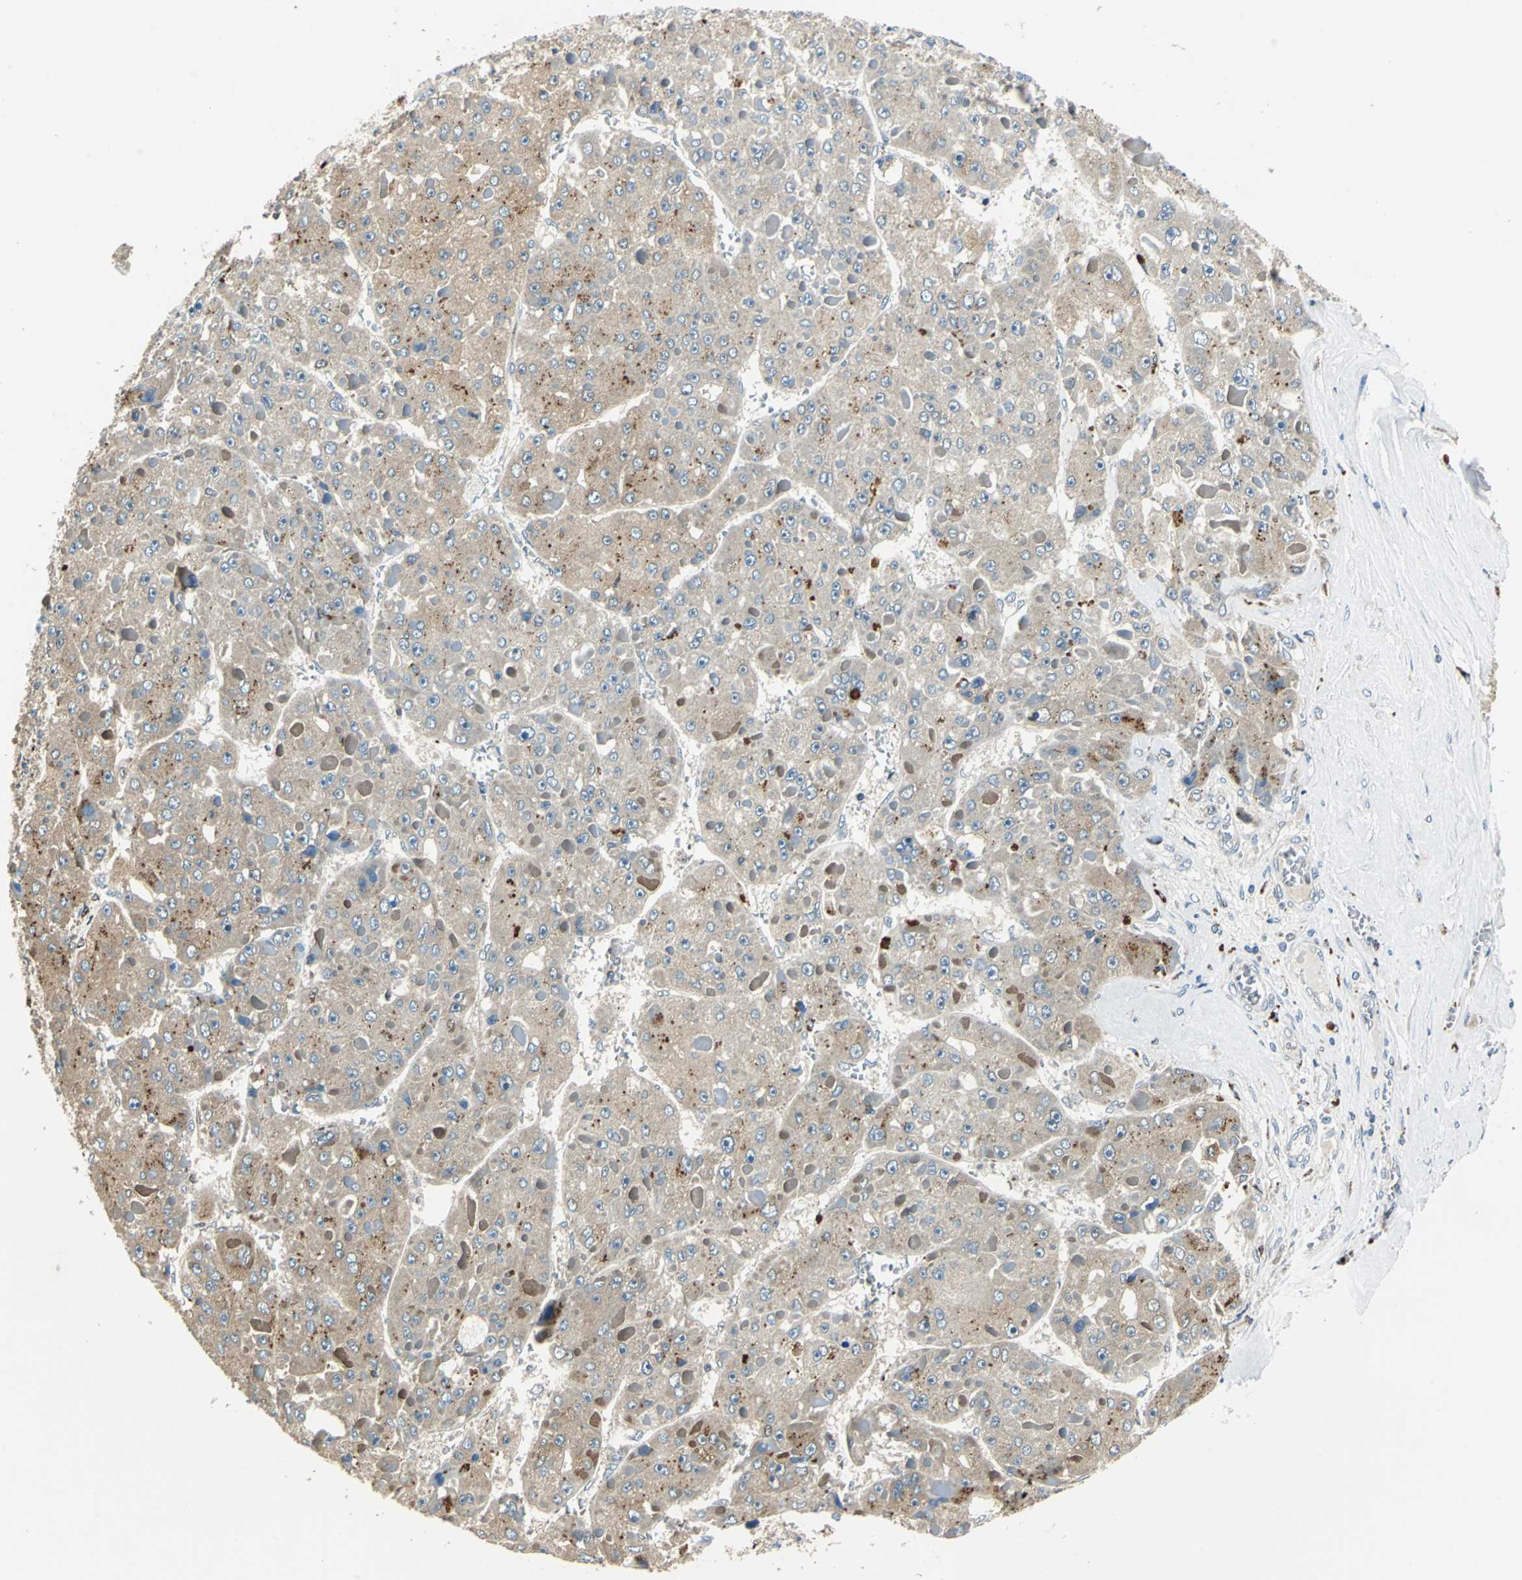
{"staining": {"intensity": "weak", "quantity": ">75%", "location": "cytoplasmic/membranous"}, "tissue": "liver cancer", "cell_type": "Tumor cells", "image_type": "cancer", "snomed": [{"axis": "morphology", "description": "Carcinoma, Hepatocellular, NOS"}, {"axis": "topography", "description": "Liver"}], "caption": "Liver cancer (hepatocellular carcinoma) tissue shows weak cytoplasmic/membranous staining in about >75% of tumor cells, visualized by immunohistochemistry.", "gene": "NIT1", "patient": {"sex": "female", "age": 73}}